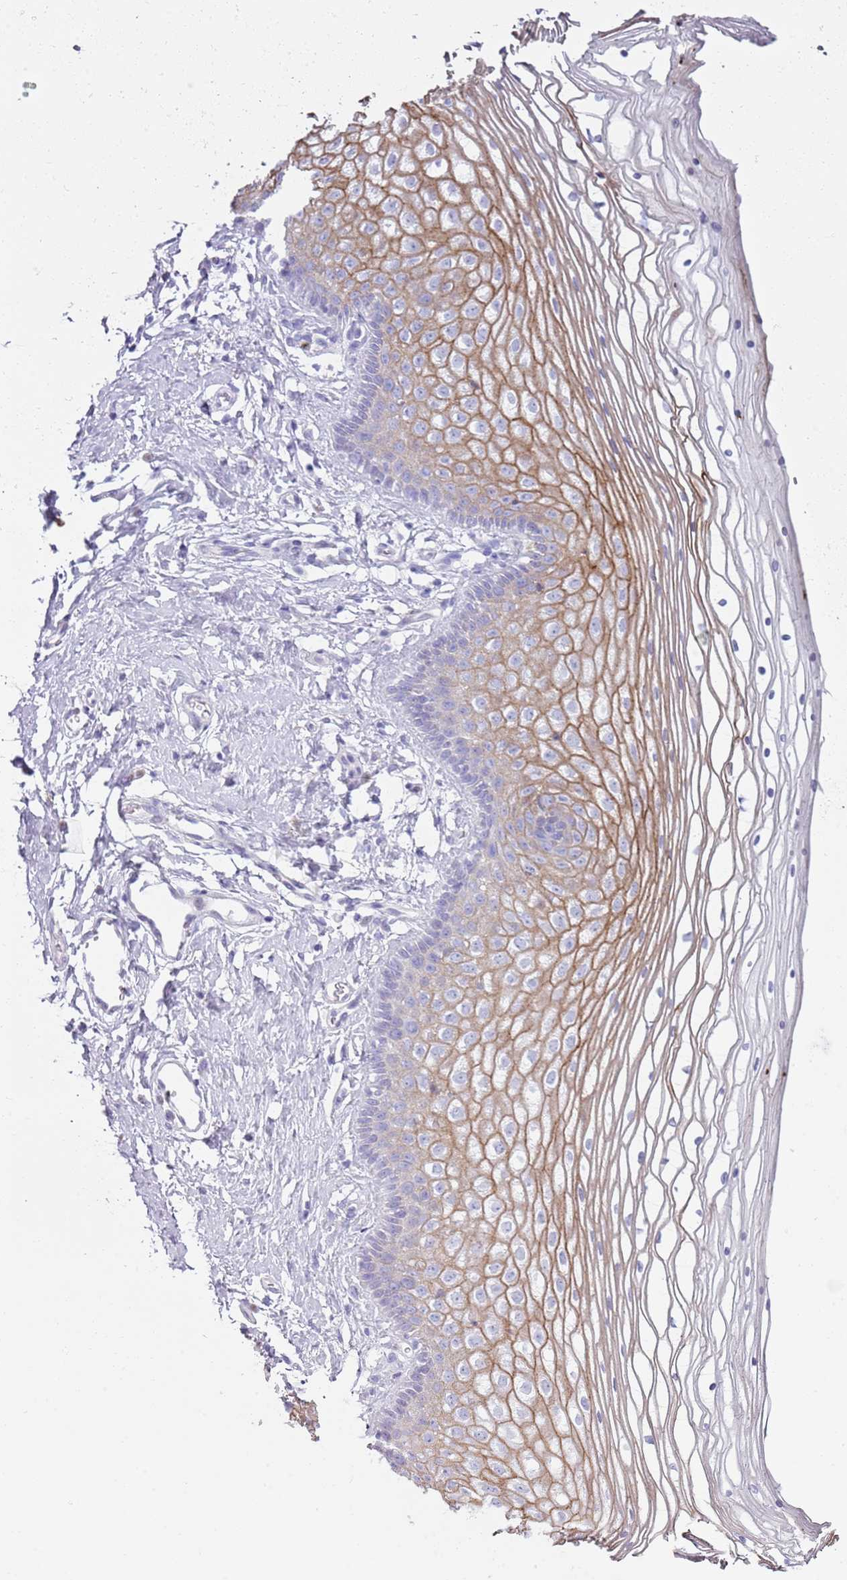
{"staining": {"intensity": "moderate", "quantity": "<25%", "location": "cytoplasmic/membranous"}, "tissue": "vagina", "cell_type": "Squamous epithelial cells", "image_type": "normal", "snomed": [{"axis": "morphology", "description": "Normal tissue, NOS"}, {"axis": "topography", "description": "Vagina"}], "caption": "Immunohistochemical staining of benign vagina shows moderate cytoplasmic/membranous protein expression in approximately <25% of squamous epithelial cells.", "gene": "CD177", "patient": {"sex": "female", "age": 46}}